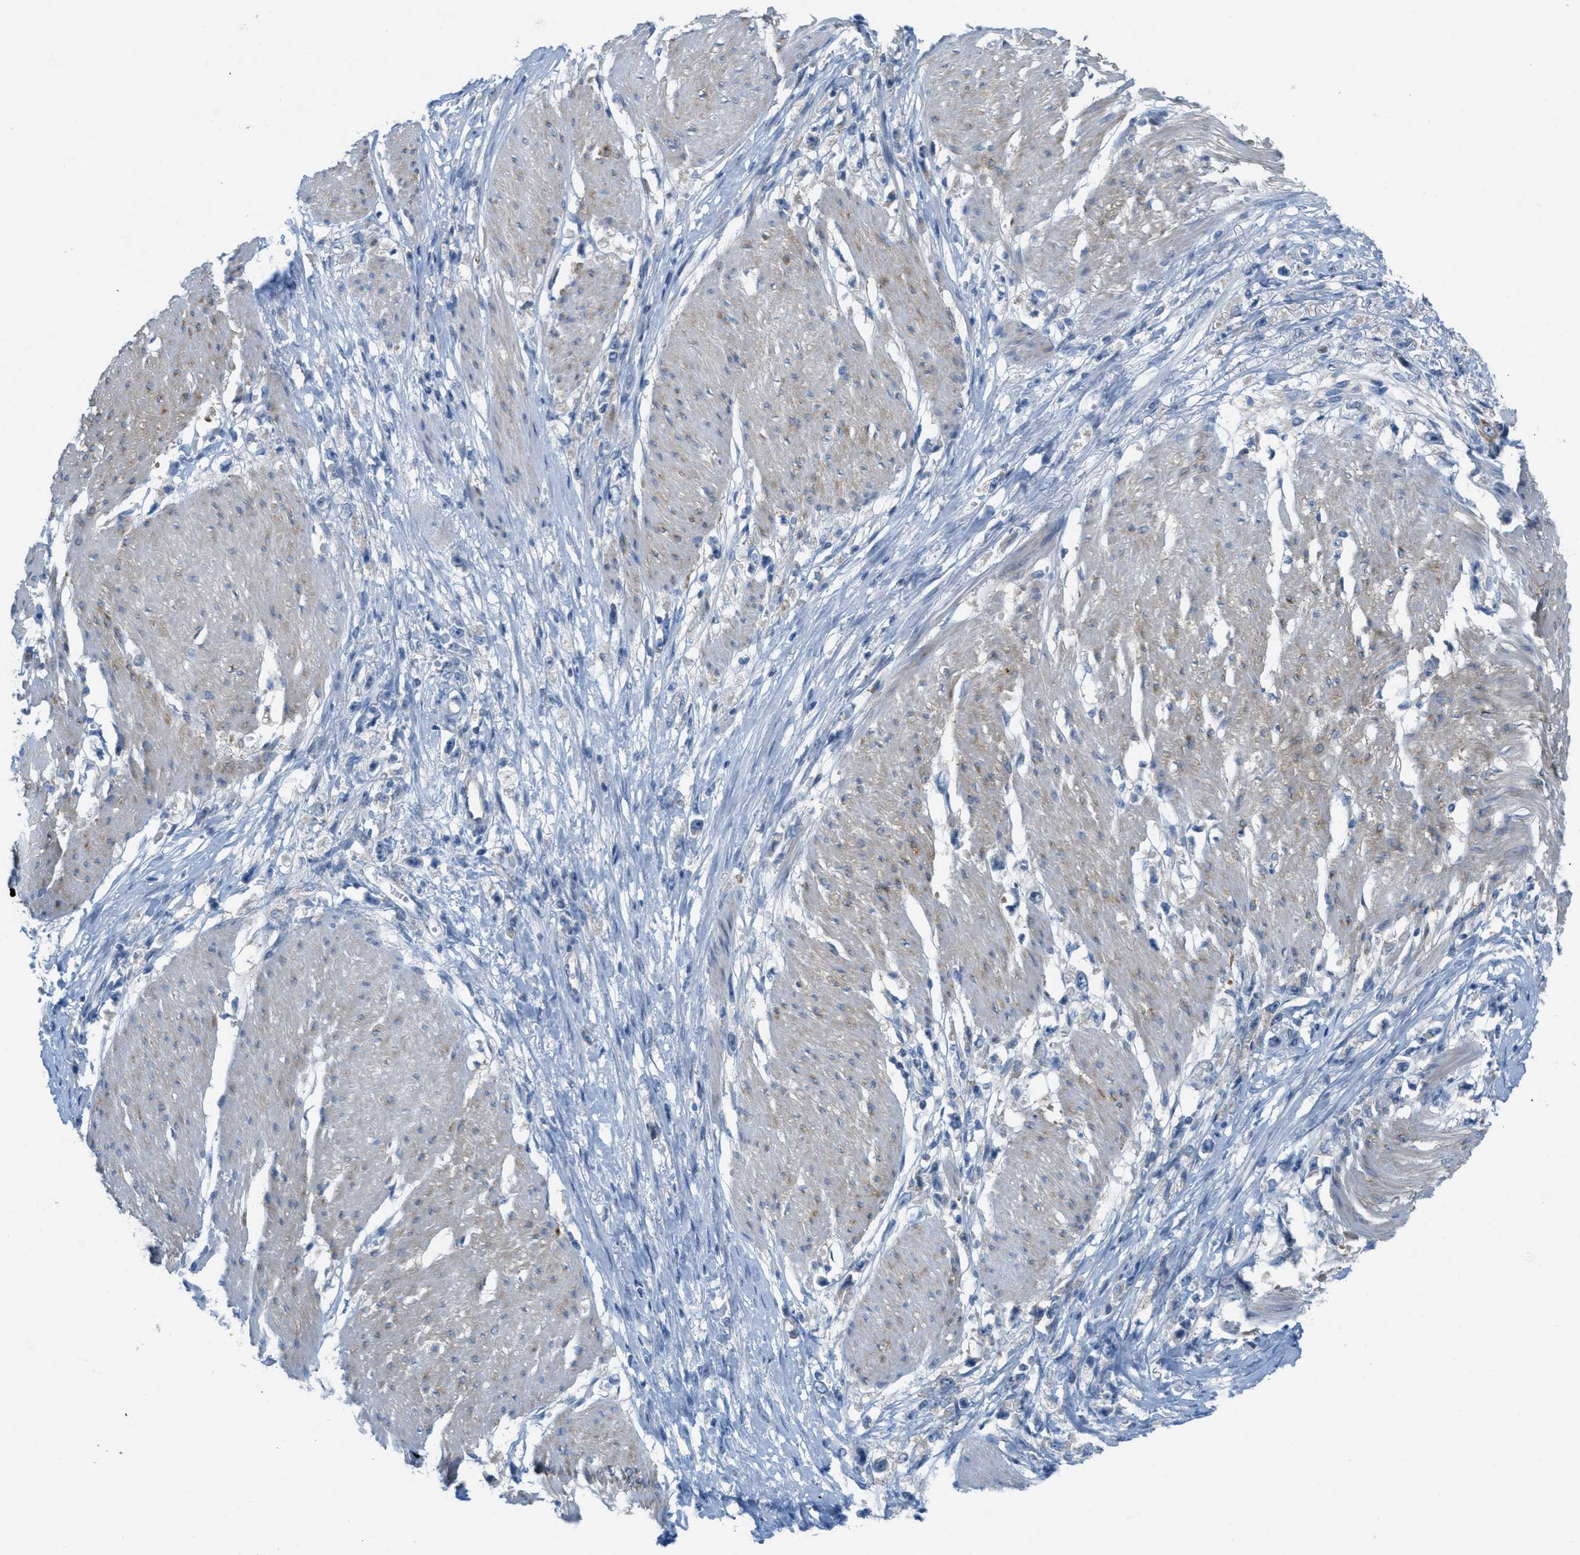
{"staining": {"intensity": "negative", "quantity": "none", "location": "none"}, "tissue": "stomach cancer", "cell_type": "Tumor cells", "image_type": "cancer", "snomed": [{"axis": "morphology", "description": "Adenocarcinoma, NOS"}, {"axis": "topography", "description": "Stomach"}], "caption": "Human stomach cancer (adenocarcinoma) stained for a protein using immunohistochemistry (IHC) exhibits no staining in tumor cells.", "gene": "ASGR1", "patient": {"sex": "female", "age": 59}}